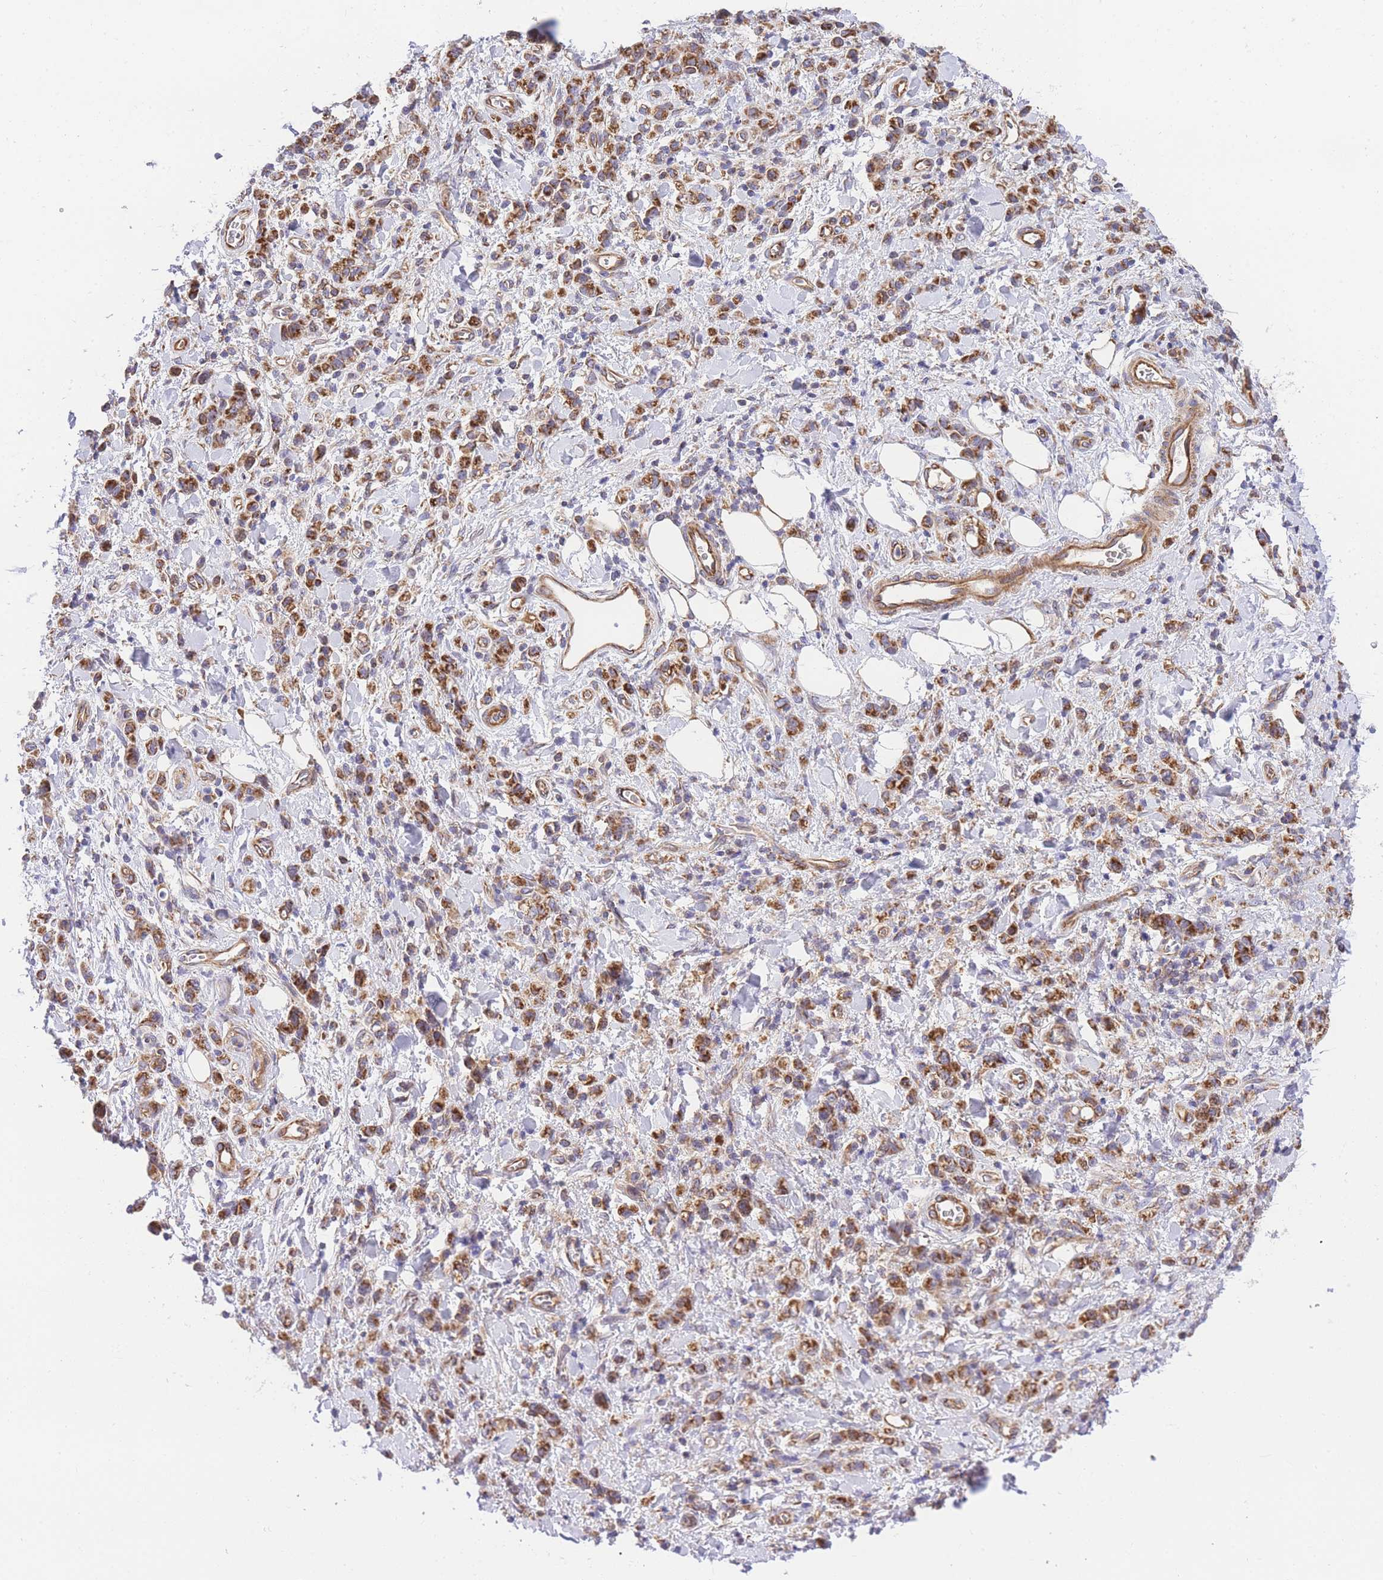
{"staining": {"intensity": "moderate", "quantity": ">75%", "location": "cytoplasmic/membranous"}, "tissue": "stomach cancer", "cell_type": "Tumor cells", "image_type": "cancer", "snomed": [{"axis": "morphology", "description": "Adenocarcinoma, NOS"}, {"axis": "topography", "description": "Stomach"}], "caption": "IHC image of human stomach cancer (adenocarcinoma) stained for a protein (brown), which shows medium levels of moderate cytoplasmic/membranous staining in about >75% of tumor cells.", "gene": "MTRES1", "patient": {"sex": "male", "age": 77}}